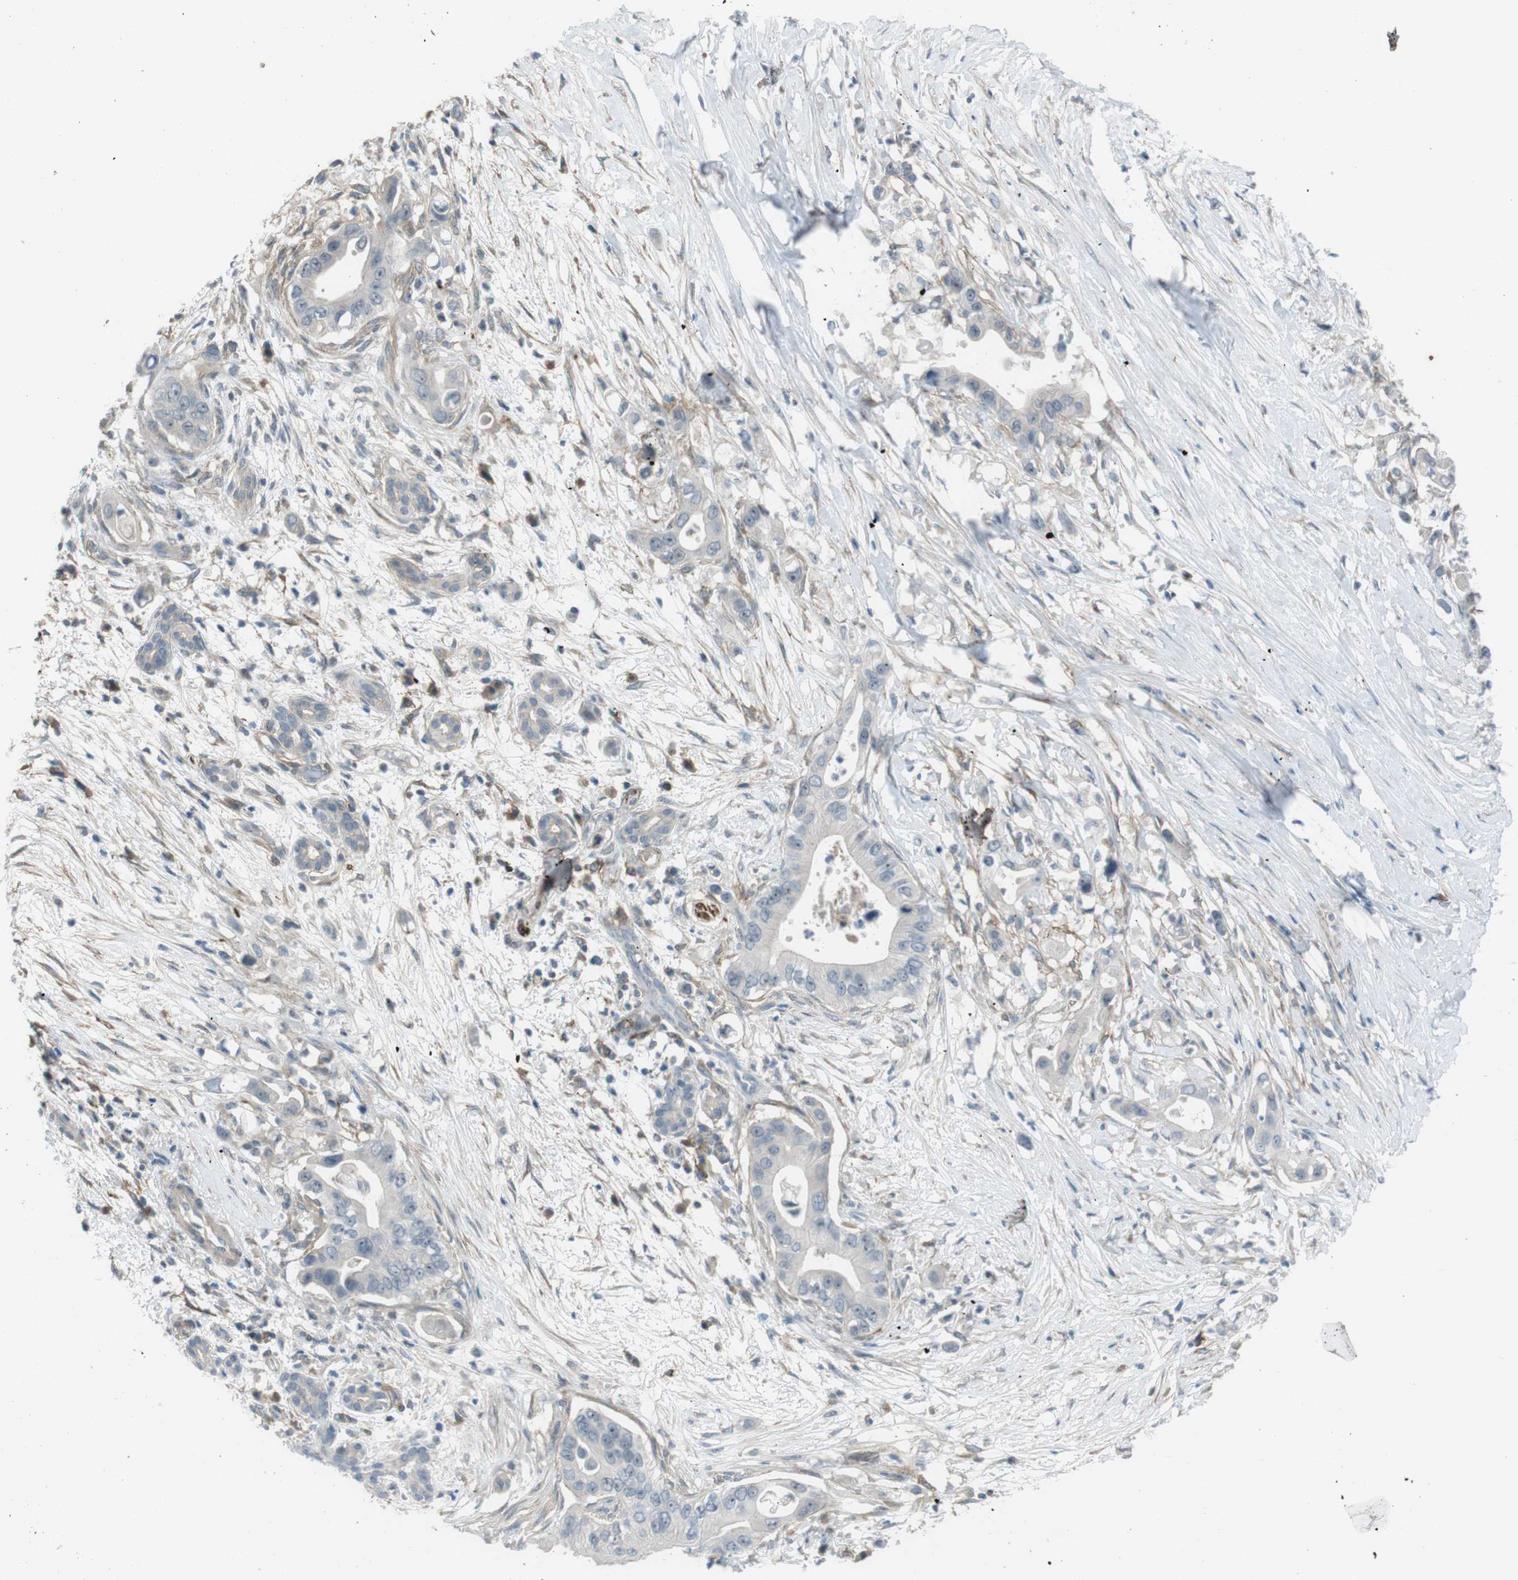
{"staining": {"intensity": "weak", "quantity": "<25%", "location": "cytoplasmic/membranous"}, "tissue": "pancreatic cancer", "cell_type": "Tumor cells", "image_type": "cancer", "snomed": [{"axis": "morphology", "description": "Adenocarcinoma, NOS"}, {"axis": "topography", "description": "Pancreas"}], "caption": "The immunohistochemistry micrograph has no significant positivity in tumor cells of pancreatic cancer tissue.", "gene": "ANK2", "patient": {"sex": "male", "age": 77}}